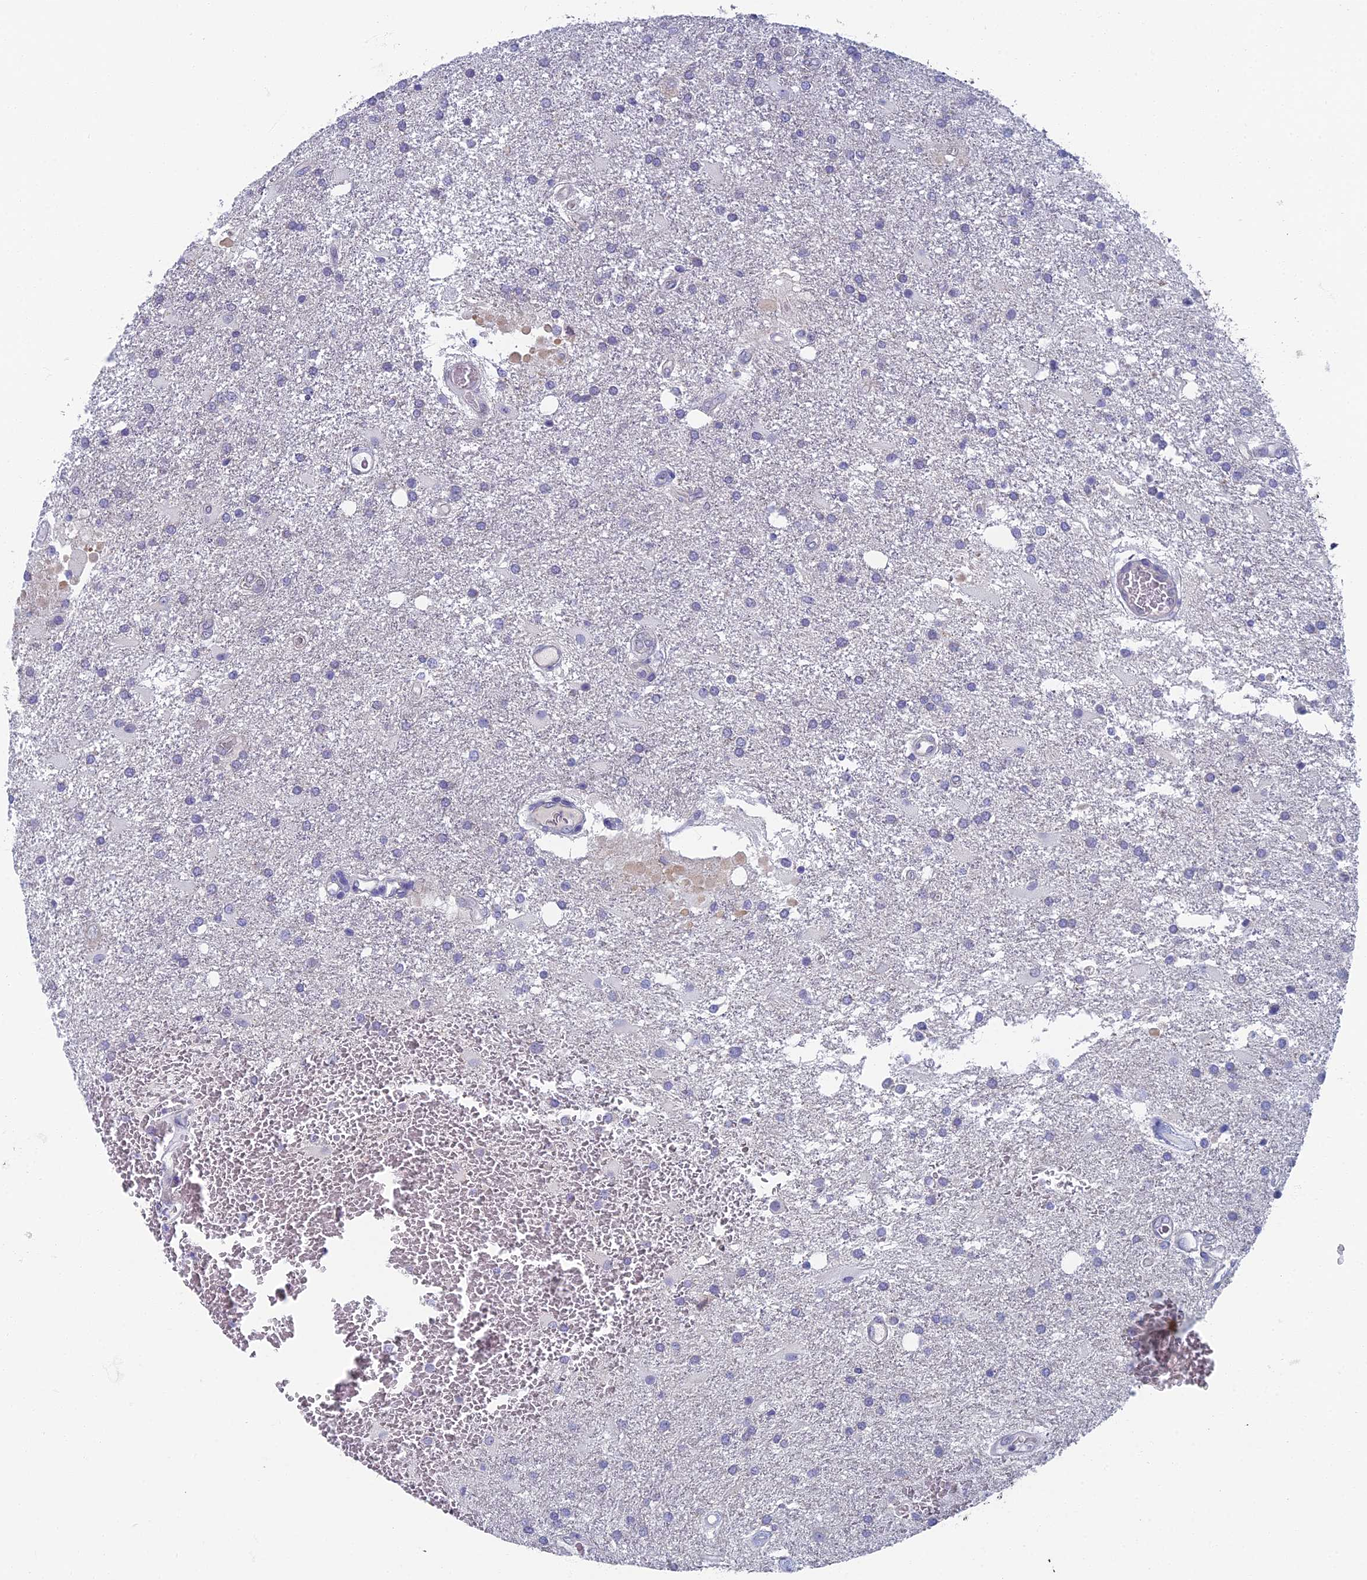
{"staining": {"intensity": "negative", "quantity": "none", "location": "none"}, "tissue": "glioma", "cell_type": "Tumor cells", "image_type": "cancer", "snomed": [{"axis": "morphology", "description": "Glioma, malignant, Low grade"}, {"axis": "topography", "description": "Brain"}], "caption": "This is a histopathology image of immunohistochemistry staining of glioma, which shows no expression in tumor cells.", "gene": "SPIN4", "patient": {"sex": "male", "age": 66}}